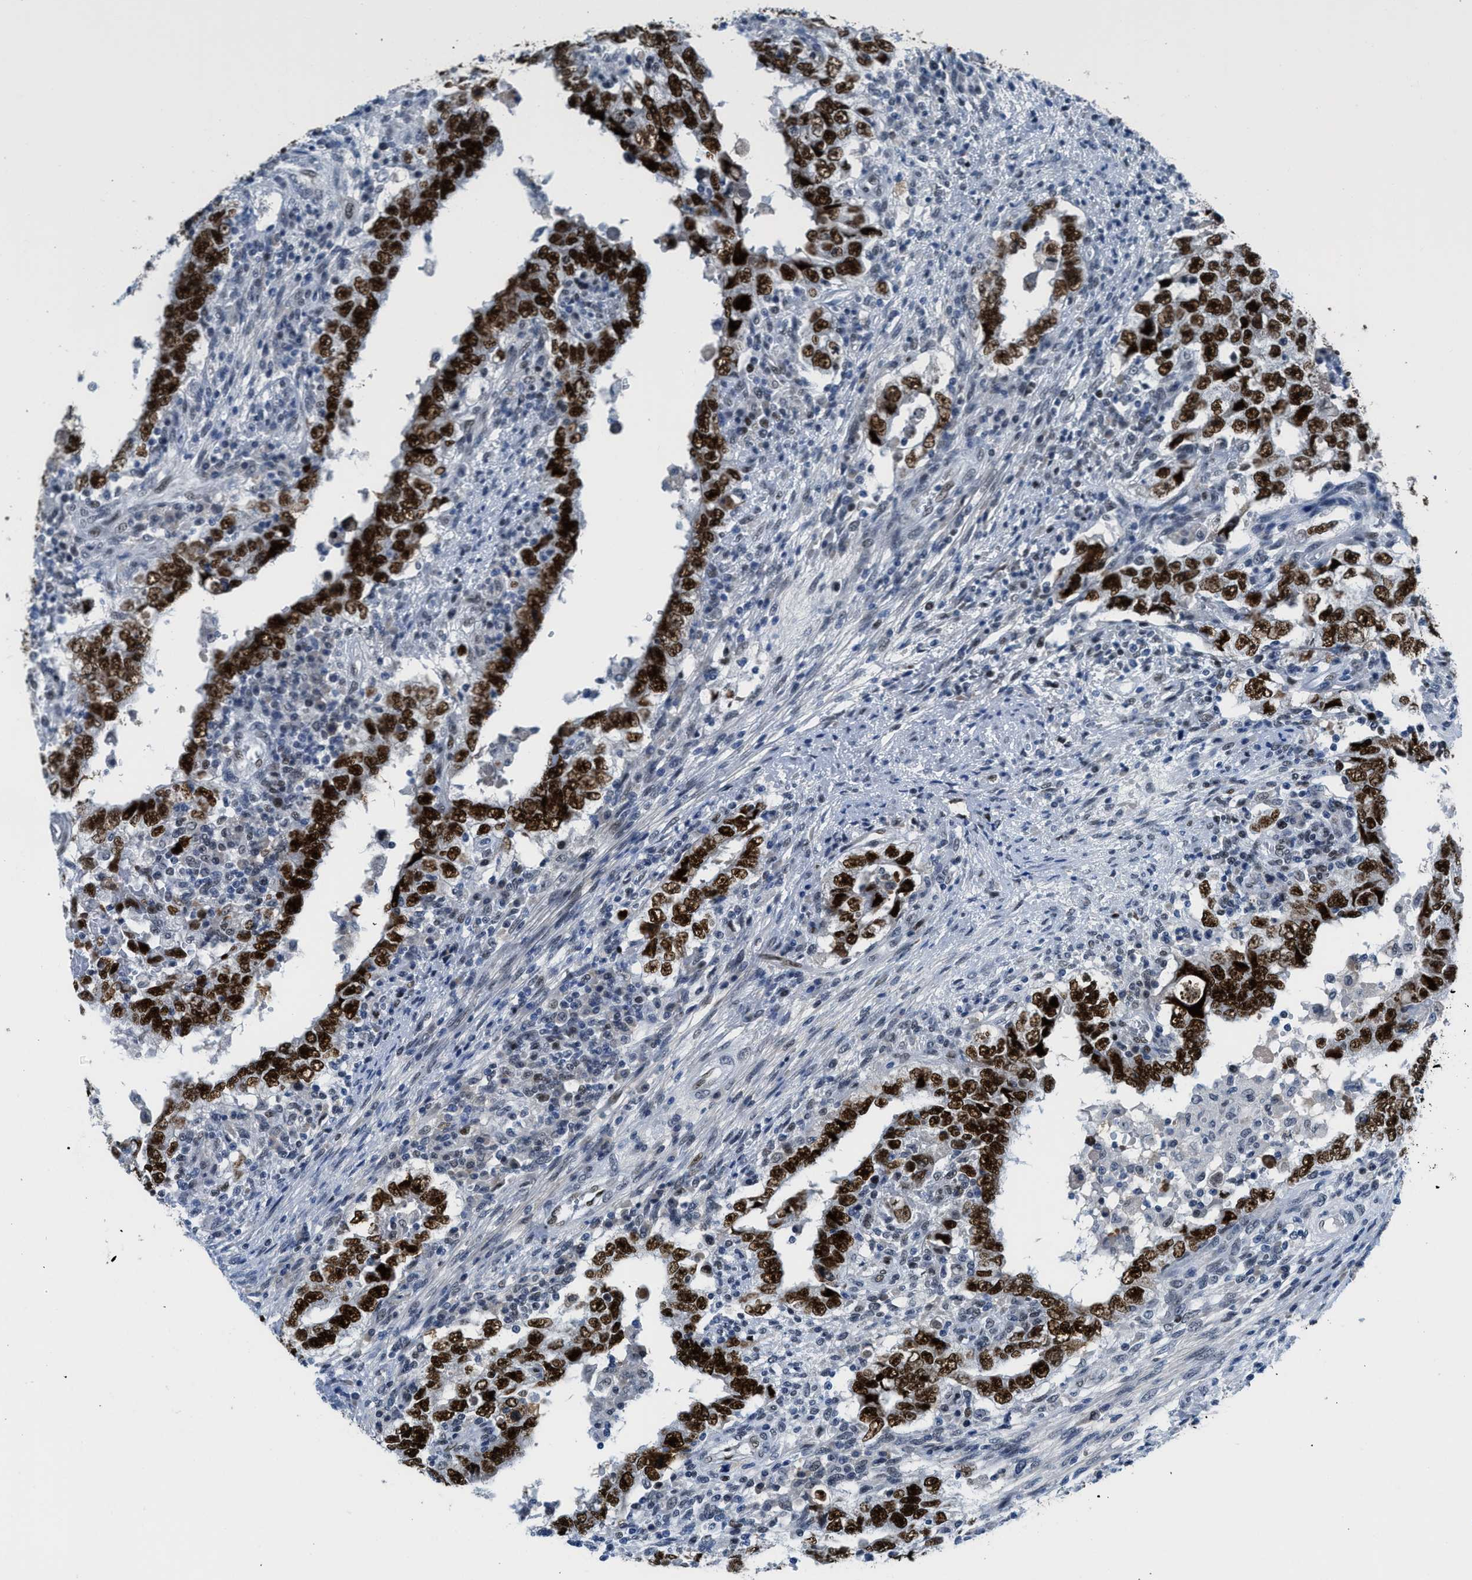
{"staining": {"intensity": "strong", "quantity": ">75%", "location": "nuclear"}, "tissue": "testis cancer", "cell_type": "Tumor cells", "image_type": "cancer", "snomed": [{"axis": "morphology", "description": "Carcinoma, Embryonal, NOS"}, {"axis": "topography", "description": "Testis"}], "caption": "Tumor cells reveal high levels of strong nuclear positivity in approximately >75% of cells in human embryonal carcinoma (testis).", "gene": "SMARCAD1", "patient": {"sex": "male", "age": 26}}